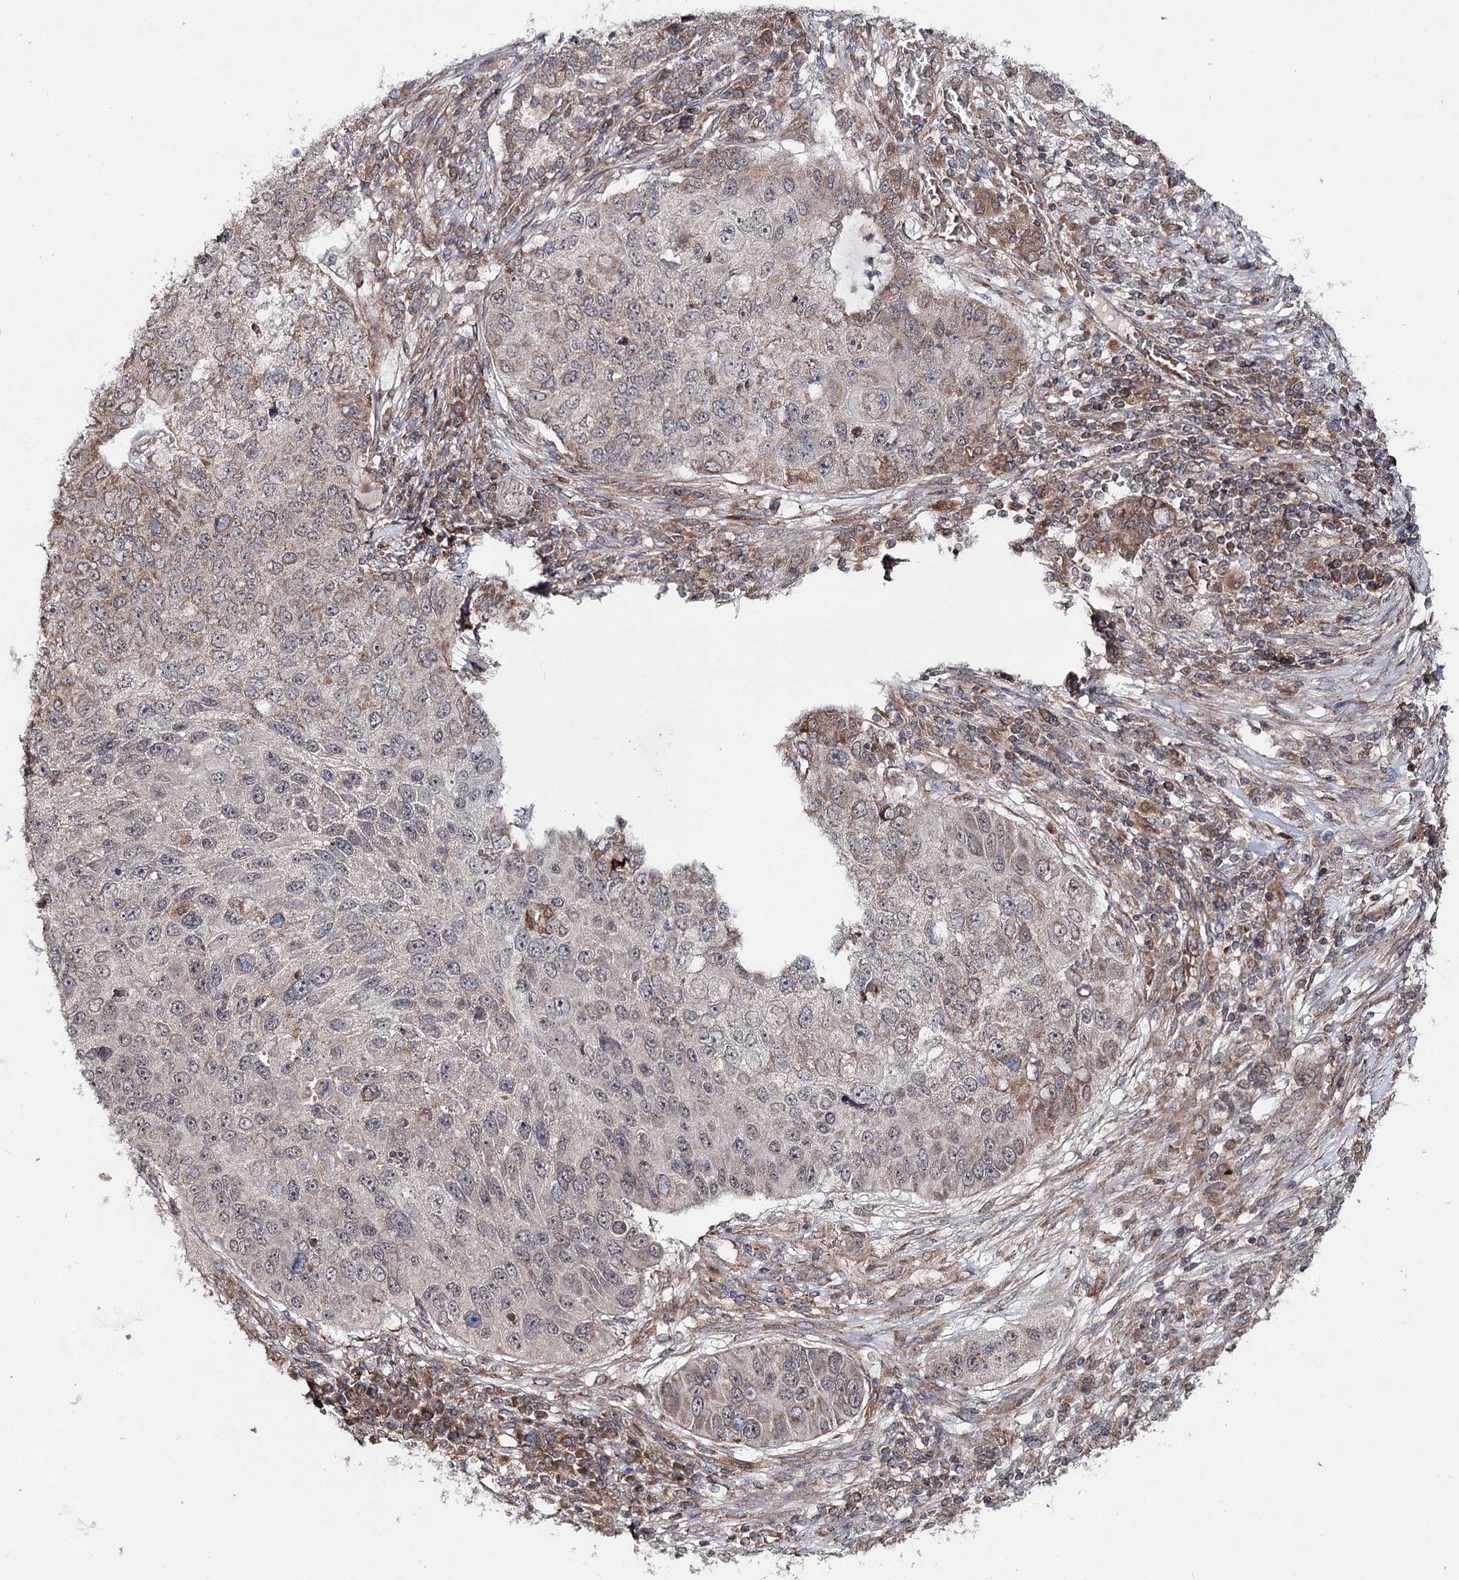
{"staining": {"intensity": "weak", "quantity": "25%-75%", "location": "cytoplasmic/membranous"}, "tissue": "lung cancer", "cell_type": "Tumor cells", "image_type": "cancer", "snomed": [{"axis": "morphology", "description": "Squamous cell carcinoma, NOS"}, {"axis": "topography", "description": "Lung"}], "caption": "Weak cytoplasmic/membranous staining is appreciated in approximately 25%-75% of tumor cells in lung cancer. The protein is shown in brown color, while the nuclei are stained blue.", "gene": "MINDY3", "patient": {"sex": "male", "age": 61}}